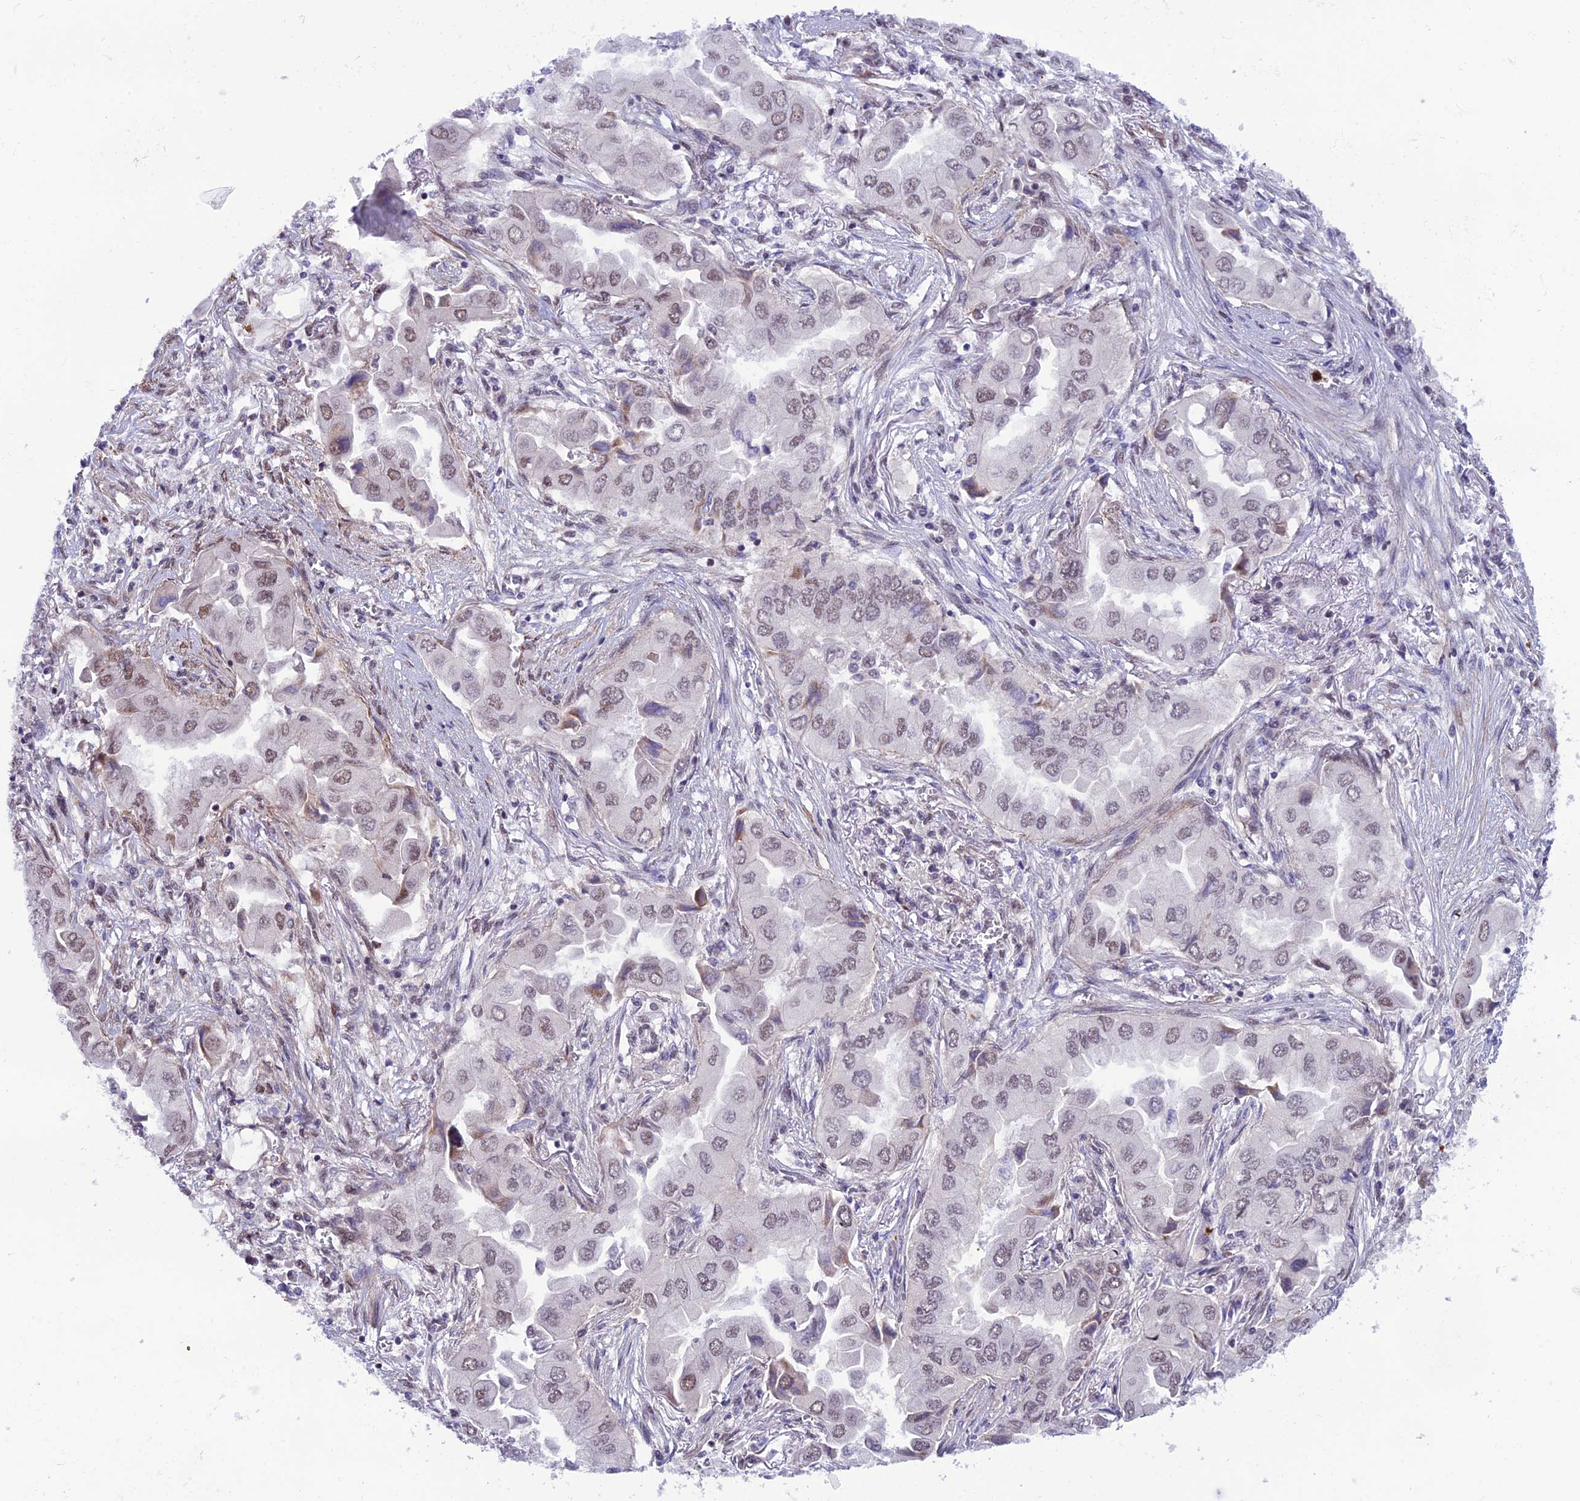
{"staining": {"intensity": "weak", "quantity": "25%-75%", "location": "nuclear"}, "tissue": "lung cancer", "cell_type": "Tumor cells", "image_type": "cancer", "snomed": [{"axis": "morphology", "description": "Adenocarcinoma, NOS"}, {"axis": "topography", "description": "Lung"}], "caption": "Human lung adenocarcinoma stained for a protein (brown) shows weak nuclear positive staining in approximately 25%-75% of tumor cells.", "gene": "COL6A6", "patient": {"sex": "female", "age": 76}}